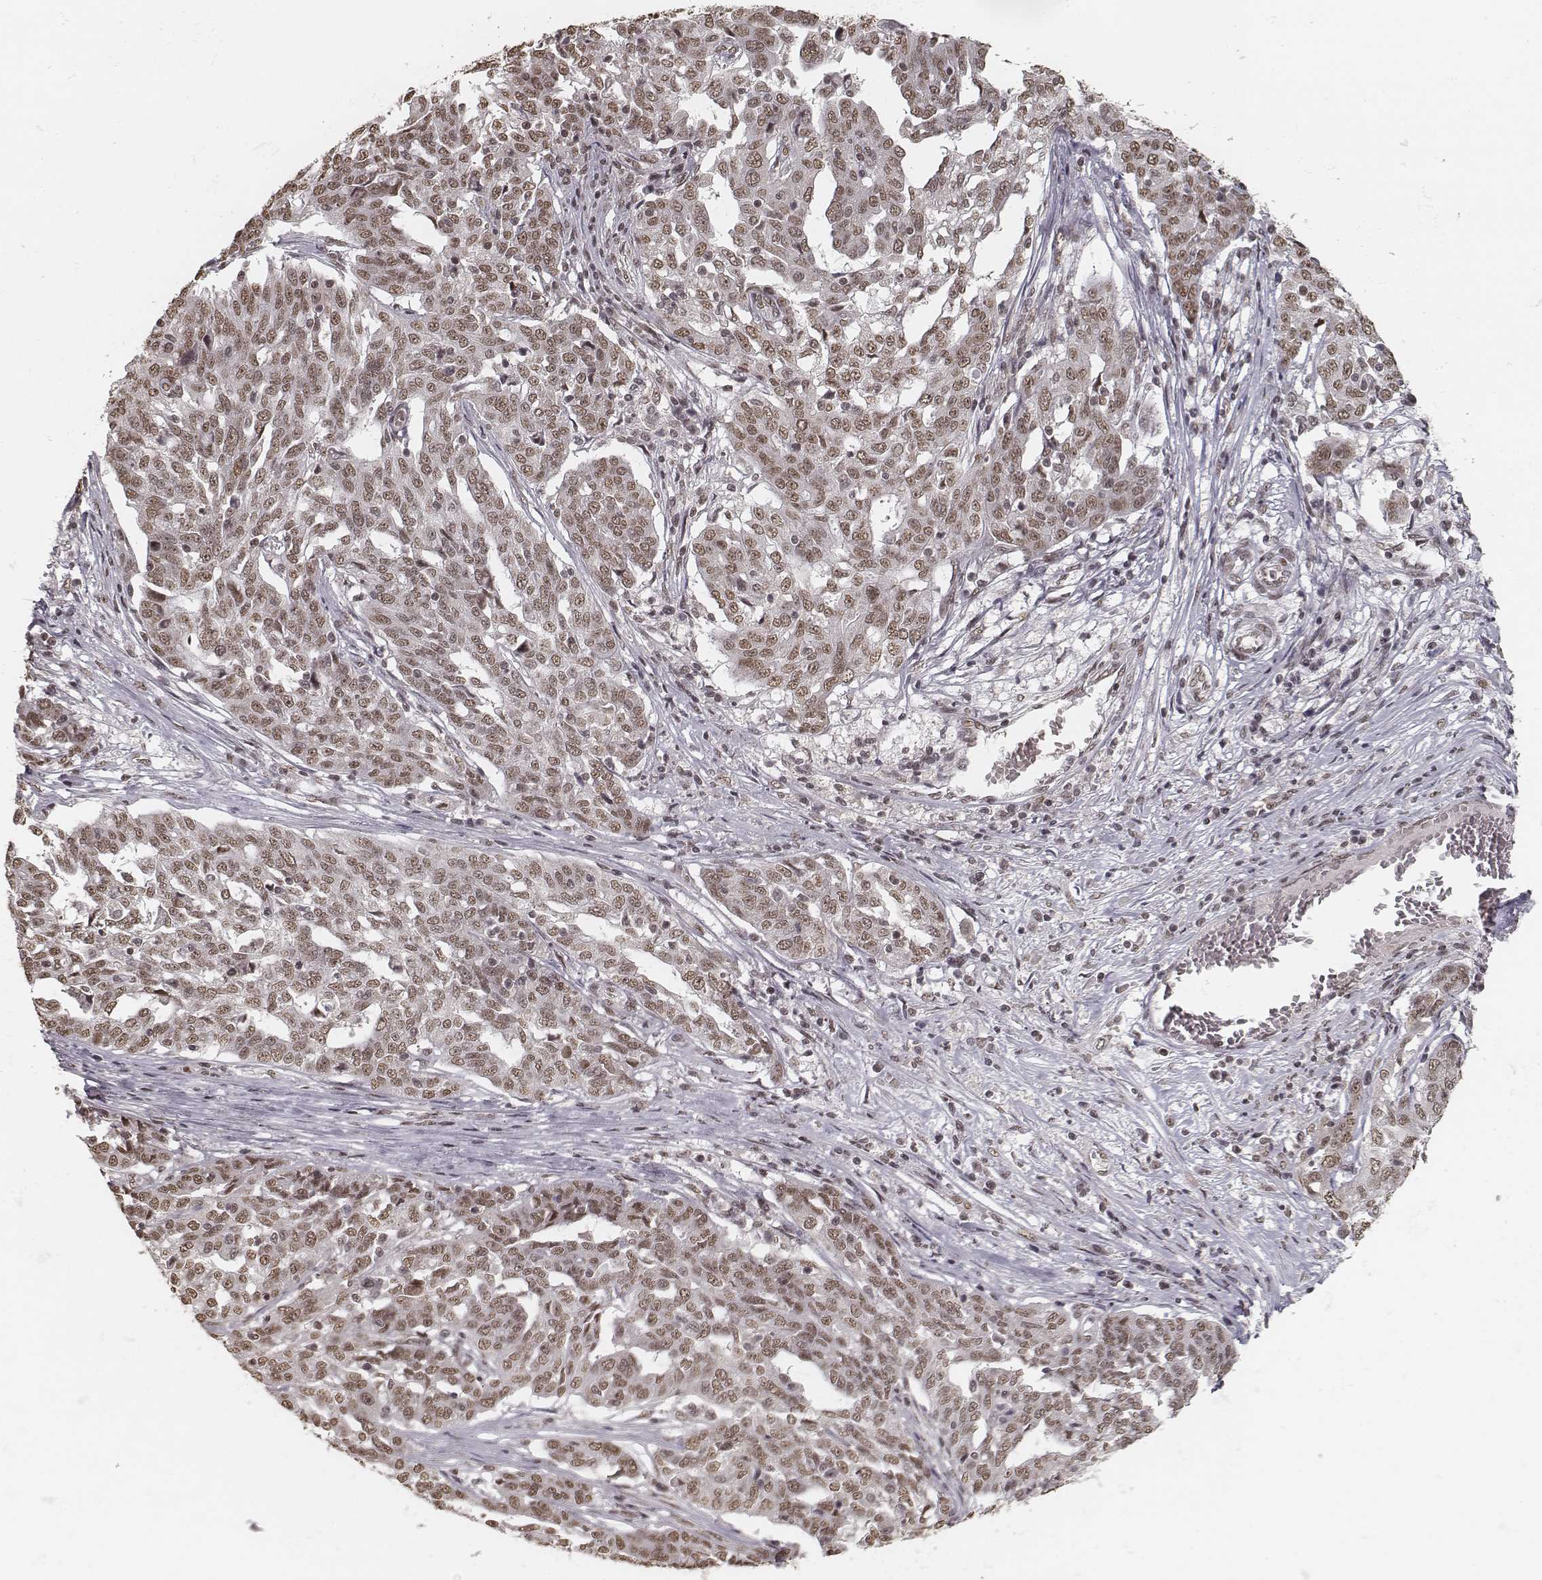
{"staining": {"intensity": "moderate", "quantity": ">75%", "location": "nuclear"}, "tissue": "ovarian cancer", "cell_type": "Tumor cells", "image_type": "cancer", "snomed": [{"axis": "morphology", "description": "Cystadenocarcinoma, serous, NOS"}, {"axis": "topography", "description": "Ovary"}], "caption": "This histopathology image shows ovarian serous cystadenocarcinoma stained with immunohistochemistry to label a protein in brown. The nuclear of tumor cells show moderate positivity for the protein. Nuclei are counter-stained blue.", "gene": "HMGA2", "patient": {"sex": "female", "age": 67}}